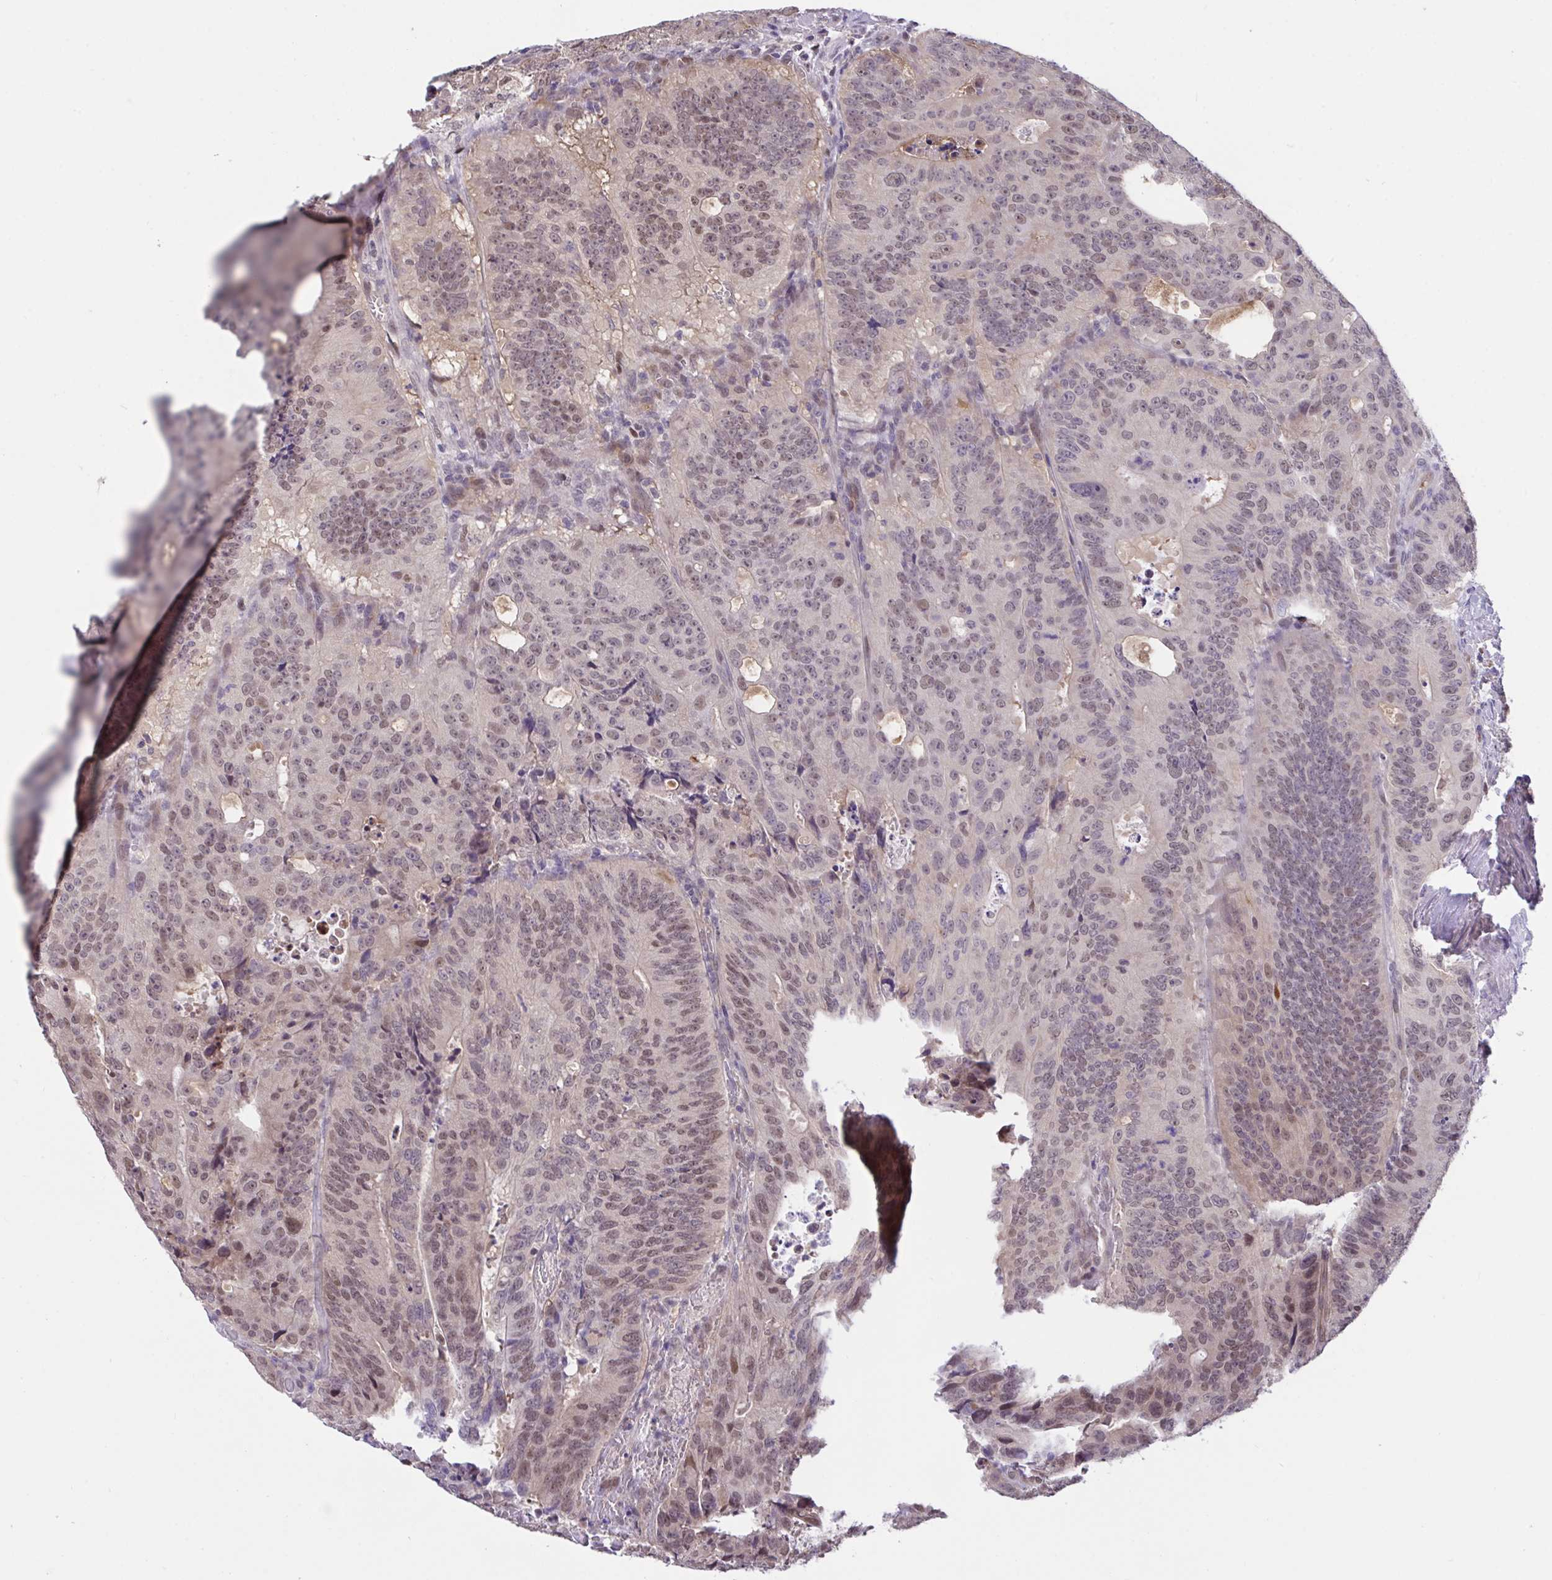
{"staining": {"intensity": "weak", "quantity": "25%-75%", "location": "nuclear"}, "tissue": "colorectal cancer", "cell_type": "Tumor cells", "image_type": "cancer", "snomed": [{"axis": "morphology", "description": "Adenocarcinoma, NOS"}, {"axis": "topography", "description": "Colon"}], "caption": "Immunohistochemical staining of adenocarcinoma (colorectal) displays weak nuclear protein staining in about 25%-75% of tumor cells.", "gene": "ZNF444", "patient": {"sex": "male", "age": 62}}